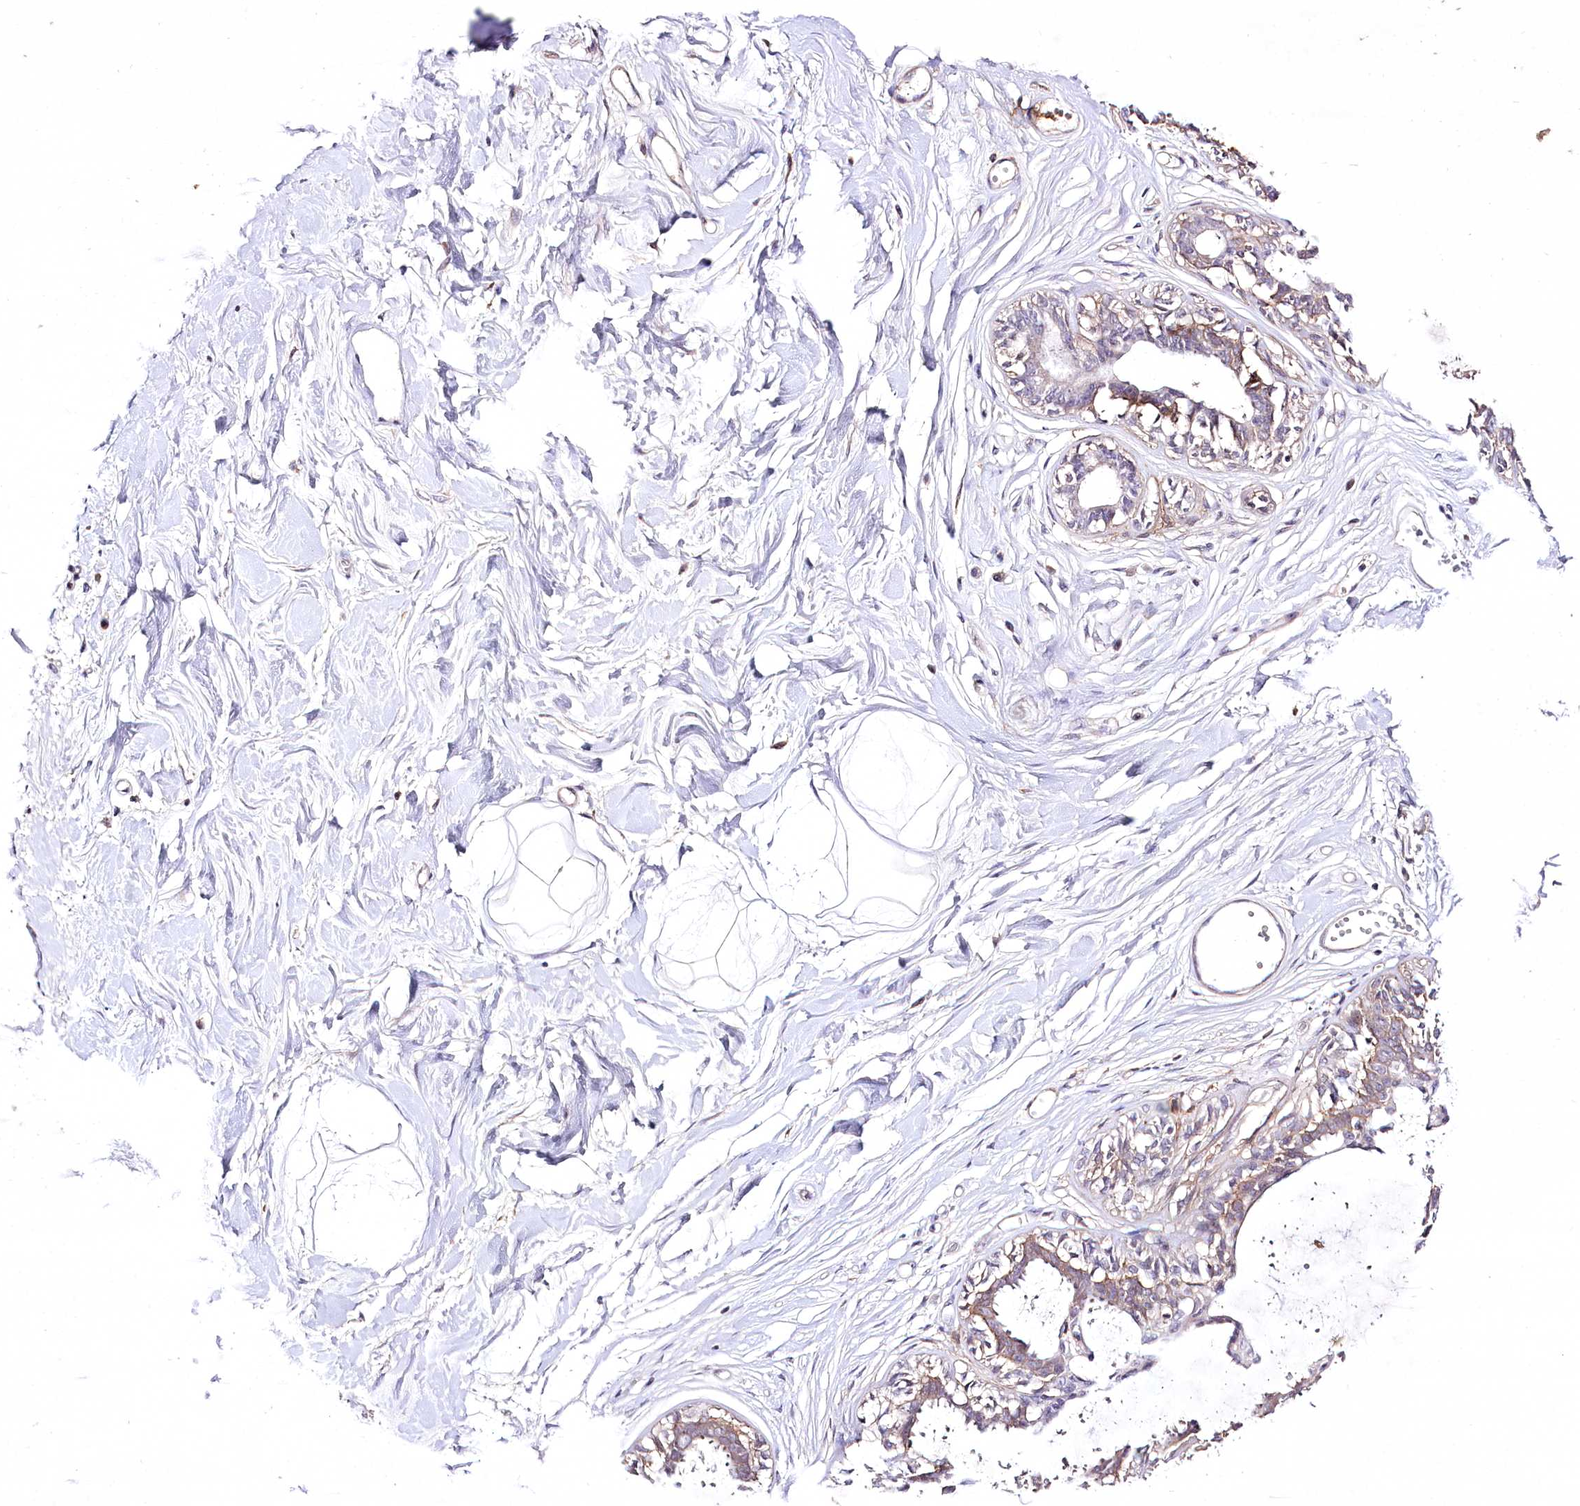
{"staining": {"intensity": "negative", "quantity": "none", "location": "none"}, "tissue": "breast", "cell_type": "Adipocytes", "image_type": "normal", "snomed": [{"axis": "morphology", "description": "Normal tissue, NOS"}, {"axis": "topography", "description": "Breast"}], "caption": "The histopathology image reveals no significant expression in adipocytes of breast. (Immunohistochemistry, brightfield microscopy, high magnification).", "gene": "ENPP1", "patient": {"sex": "female", "age": 45}}